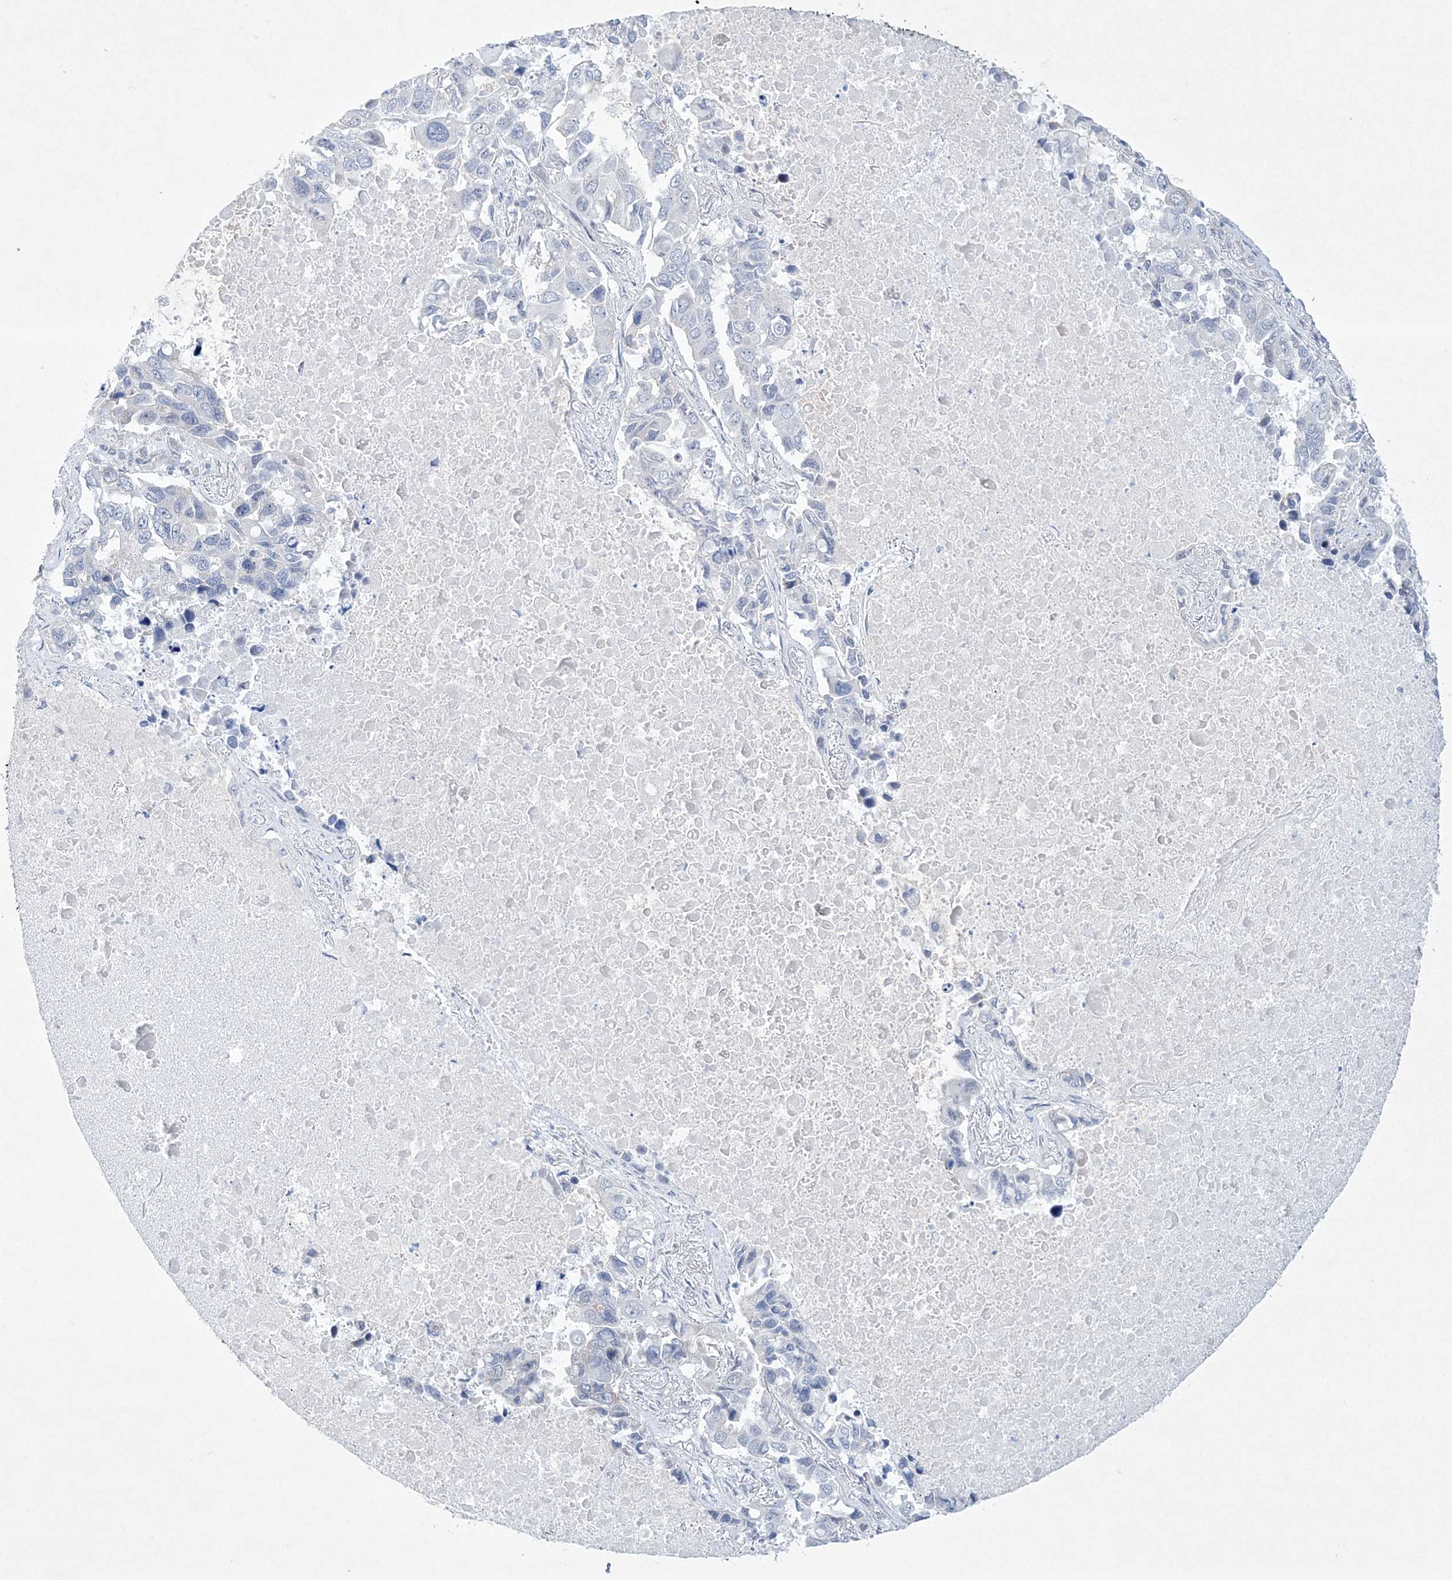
{"staining": {"intensity": "negative", "quantity": "none", "location": "none"}, "tissue": "lung cancer", "cell_type": "Tumor cells", "image_type": "cancer", "snomed": [{"axis": "morphology", "description": "Adenocarcinoma, NOS"}, {"axis": "topography", "description": "Lung"}], "caption": "A micrograph of human lung cancer is negative for staining in tumor cells.", "gene": "CES4A", "patient": {"sex": "male", "age": 64}}